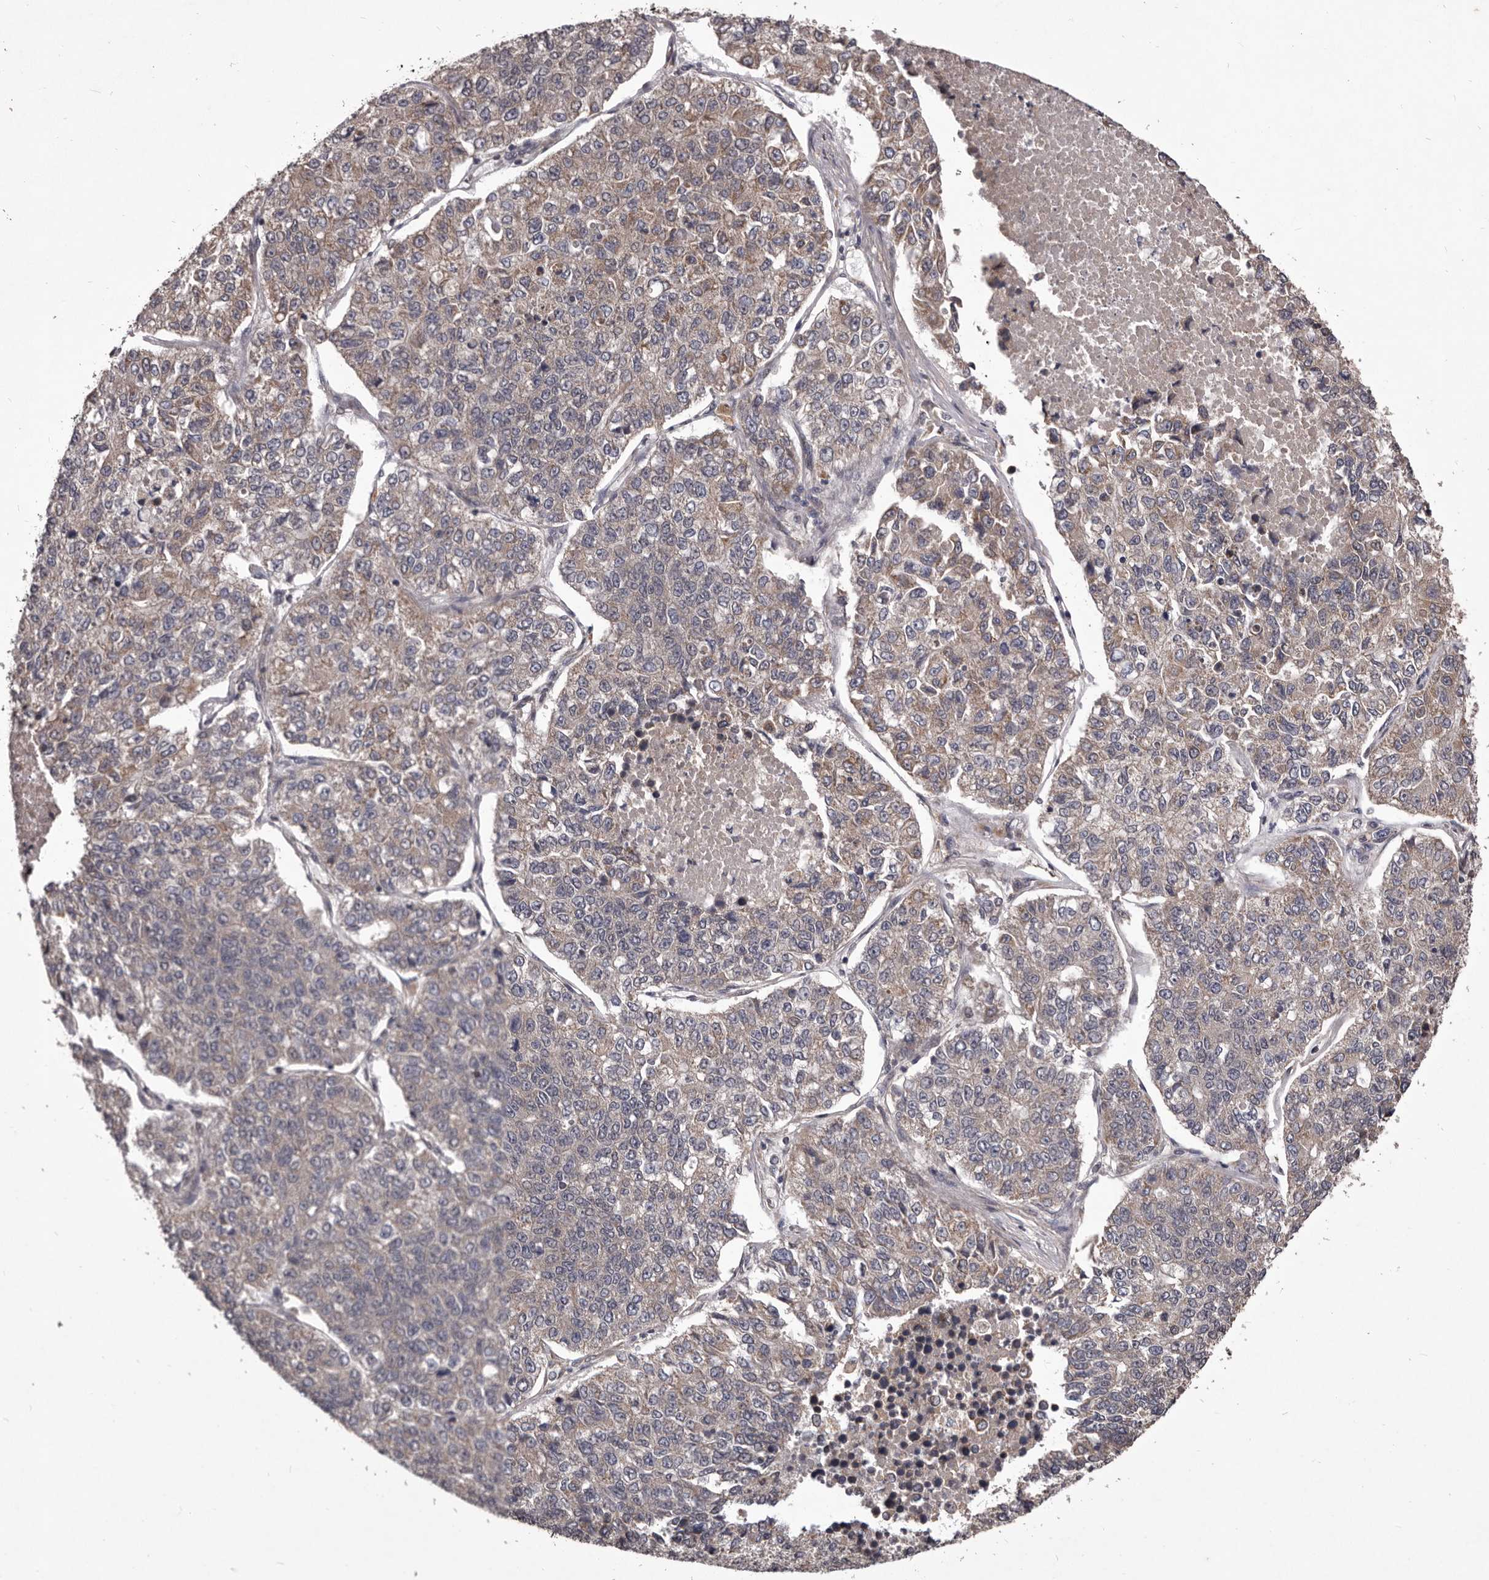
{"staining": {"intensity": "weak", "quantity": "<25%", "location": "cytoplasmic/membranous"}, "tissue": "lung cancer", "cell_type": "Tumor cells", "image_type": "cancer", "snomed": [{"axis": "morphology", "description": "Adenocarcinoma, NOS"}, {"axis": "topography", "description": "Lung"}], "caption": "DAB immunohistochemical staining of lung cancer (adenocarcinoma) shows no significant expression in tumor cells.", "gene": "CELF3", "patient": {"sex": "male", "age": 49}}